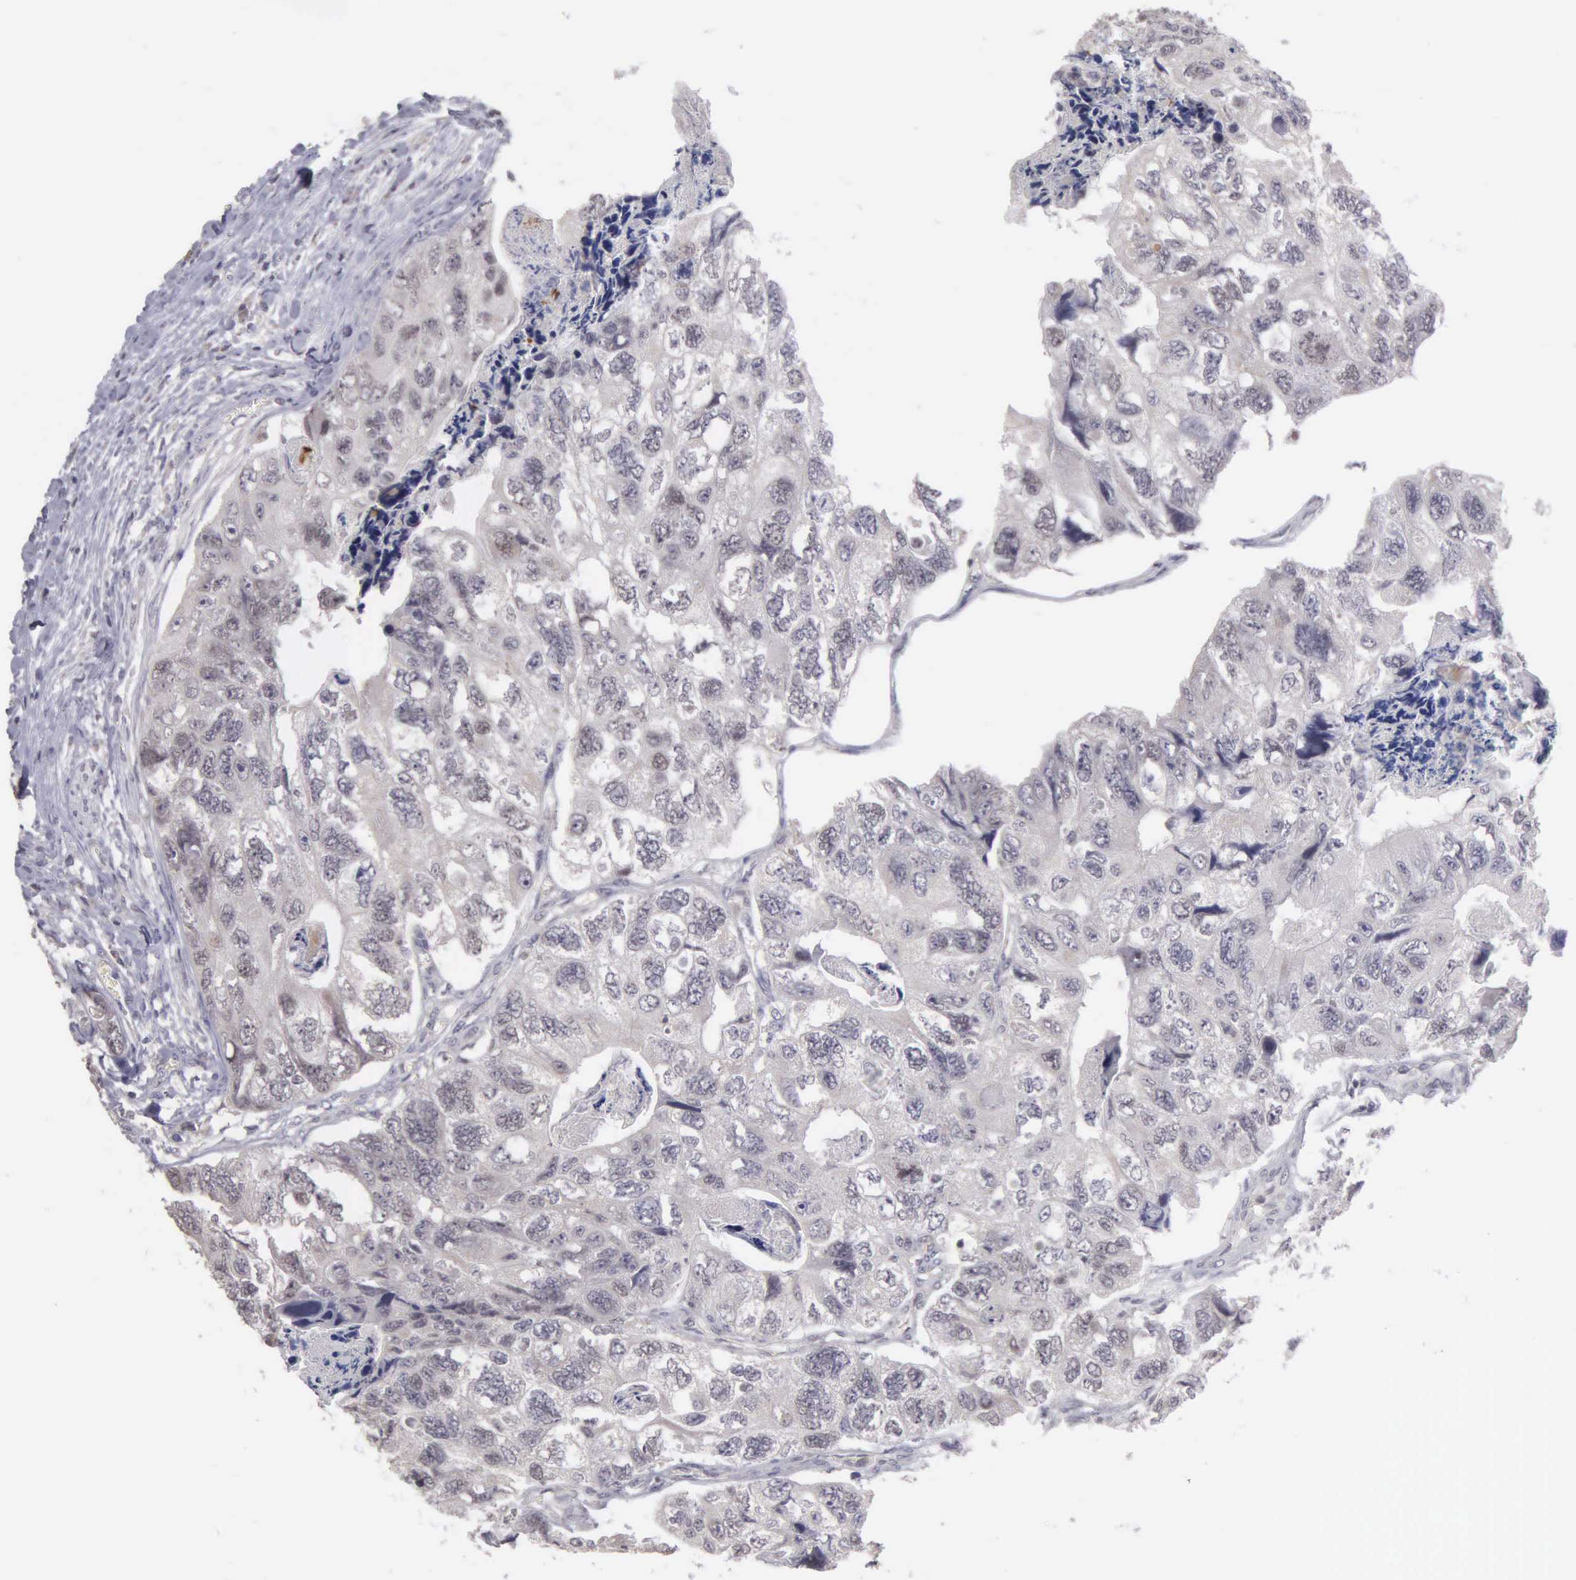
{"staining": {"intensity": "negative", "quantity": "none", "location": "none"}, "tissue": "colorectal cancer", "cell_type": "Tumor cells", "image_type": "cancer", "snomed": [{"axis": "morphology", "description": "Adenocarcinoma, NOS"}, {"axis": "topography", "description": "Rectum"}], "caption": "A photomicrograph of adenocarcinoma (colorectal) stained for a protein exhibits no brown staining in tumor cells.", "gene": "BRD1", "patient": {"sex": "female", "age": 82}}